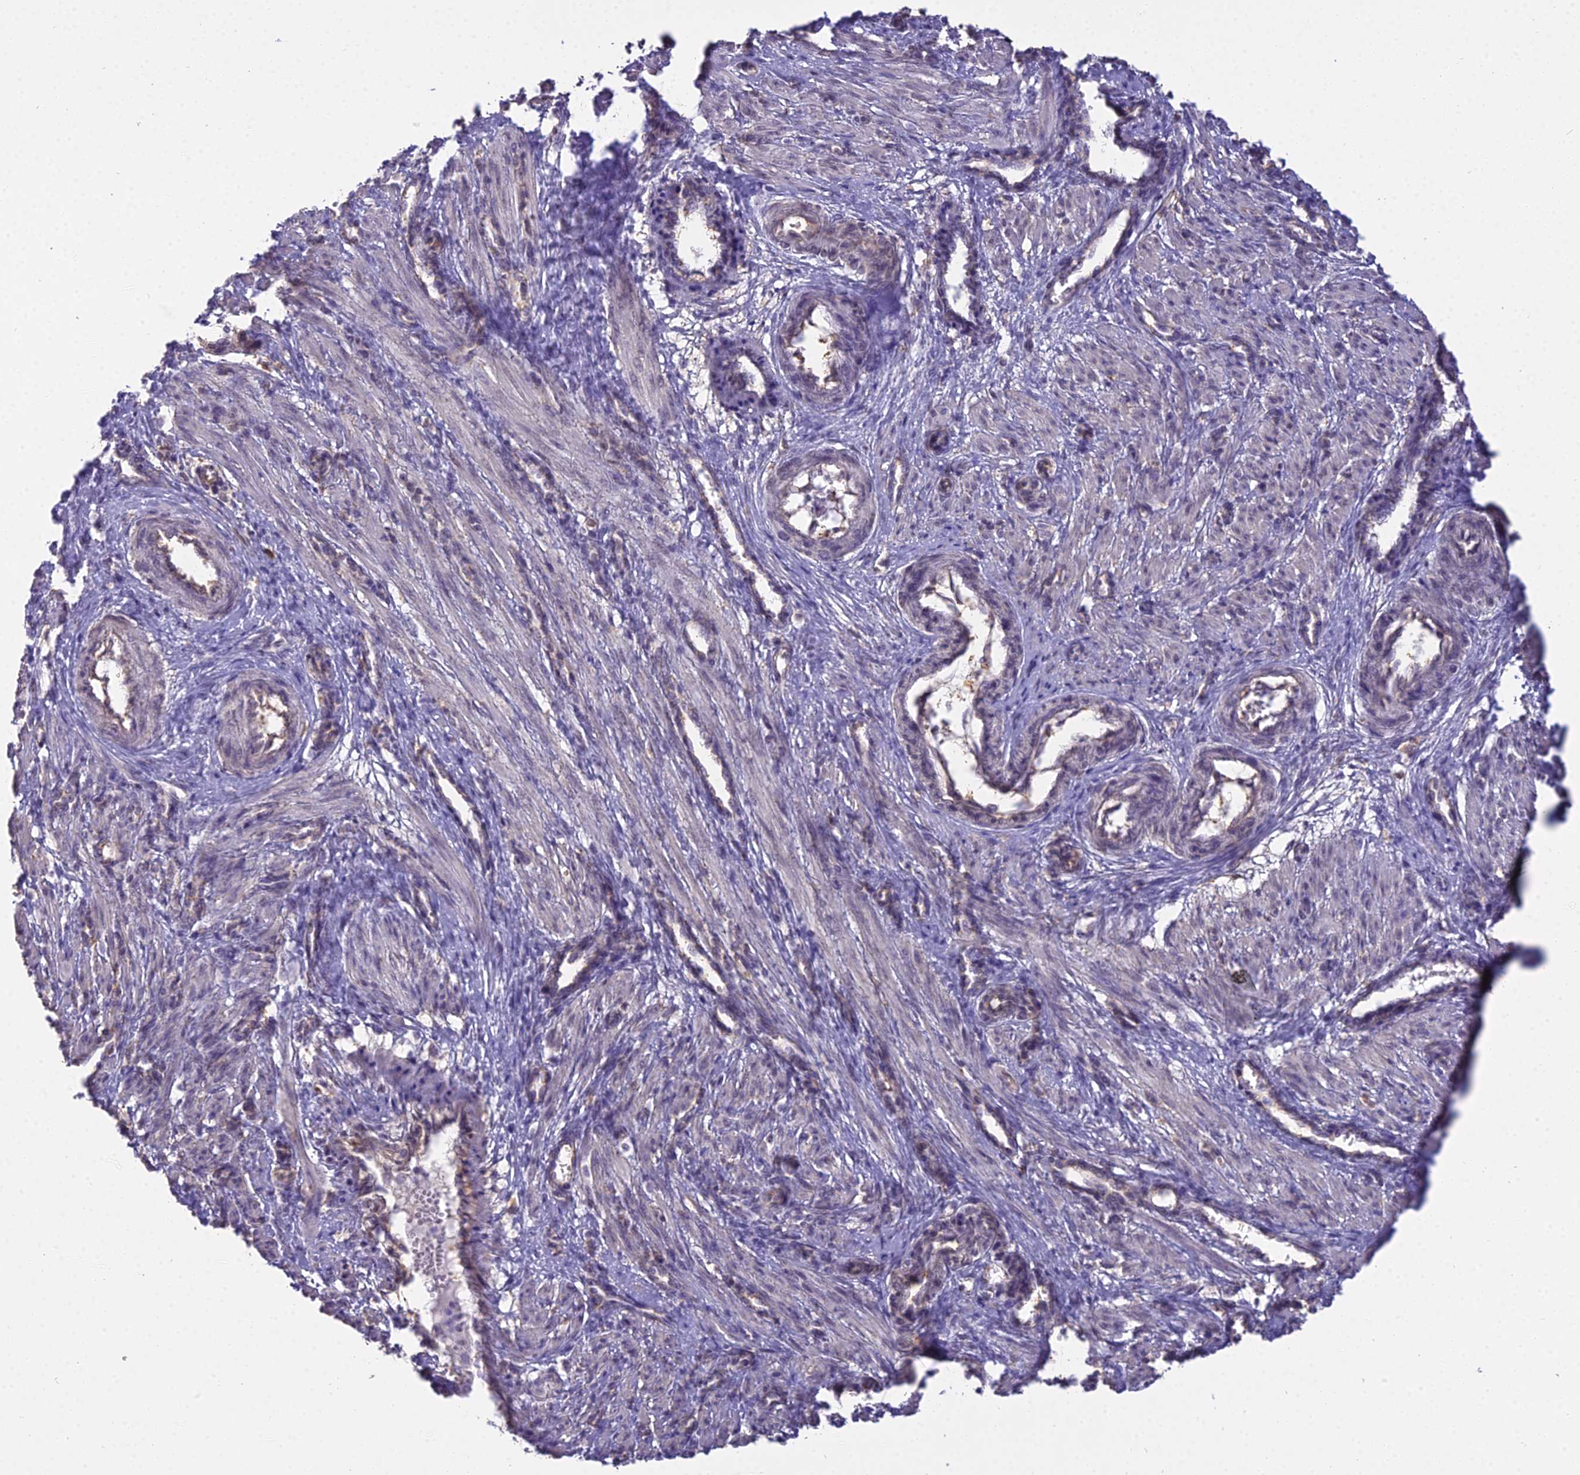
{"staining": {"intensity": "weak", "quantity": "25%-75%", "location": "nuclear"}, "tissue": "smooth muscle", "cell_type": "Smooth muscle cells", "image_type": "normal", "snomed": [{"axis": "morphology", "description": "Normal tissue, NOS"}, {"axis": "topography", "description": "Endometrium"}], "caption": "Immunohistochemical staining of benign smooth muscle reveals 25%-75% levels of weak nuclear protein staining in about 25%-75% of smooth muscle cells. The protein of interest is stained brown, and the nuclei are stained in blue (DAB (3,3'-diaminobenzidine) IHC with brightfield microscopy, high magnification).", "gene": "BLNK", "patient": {"sex": "female", "age": 33}}